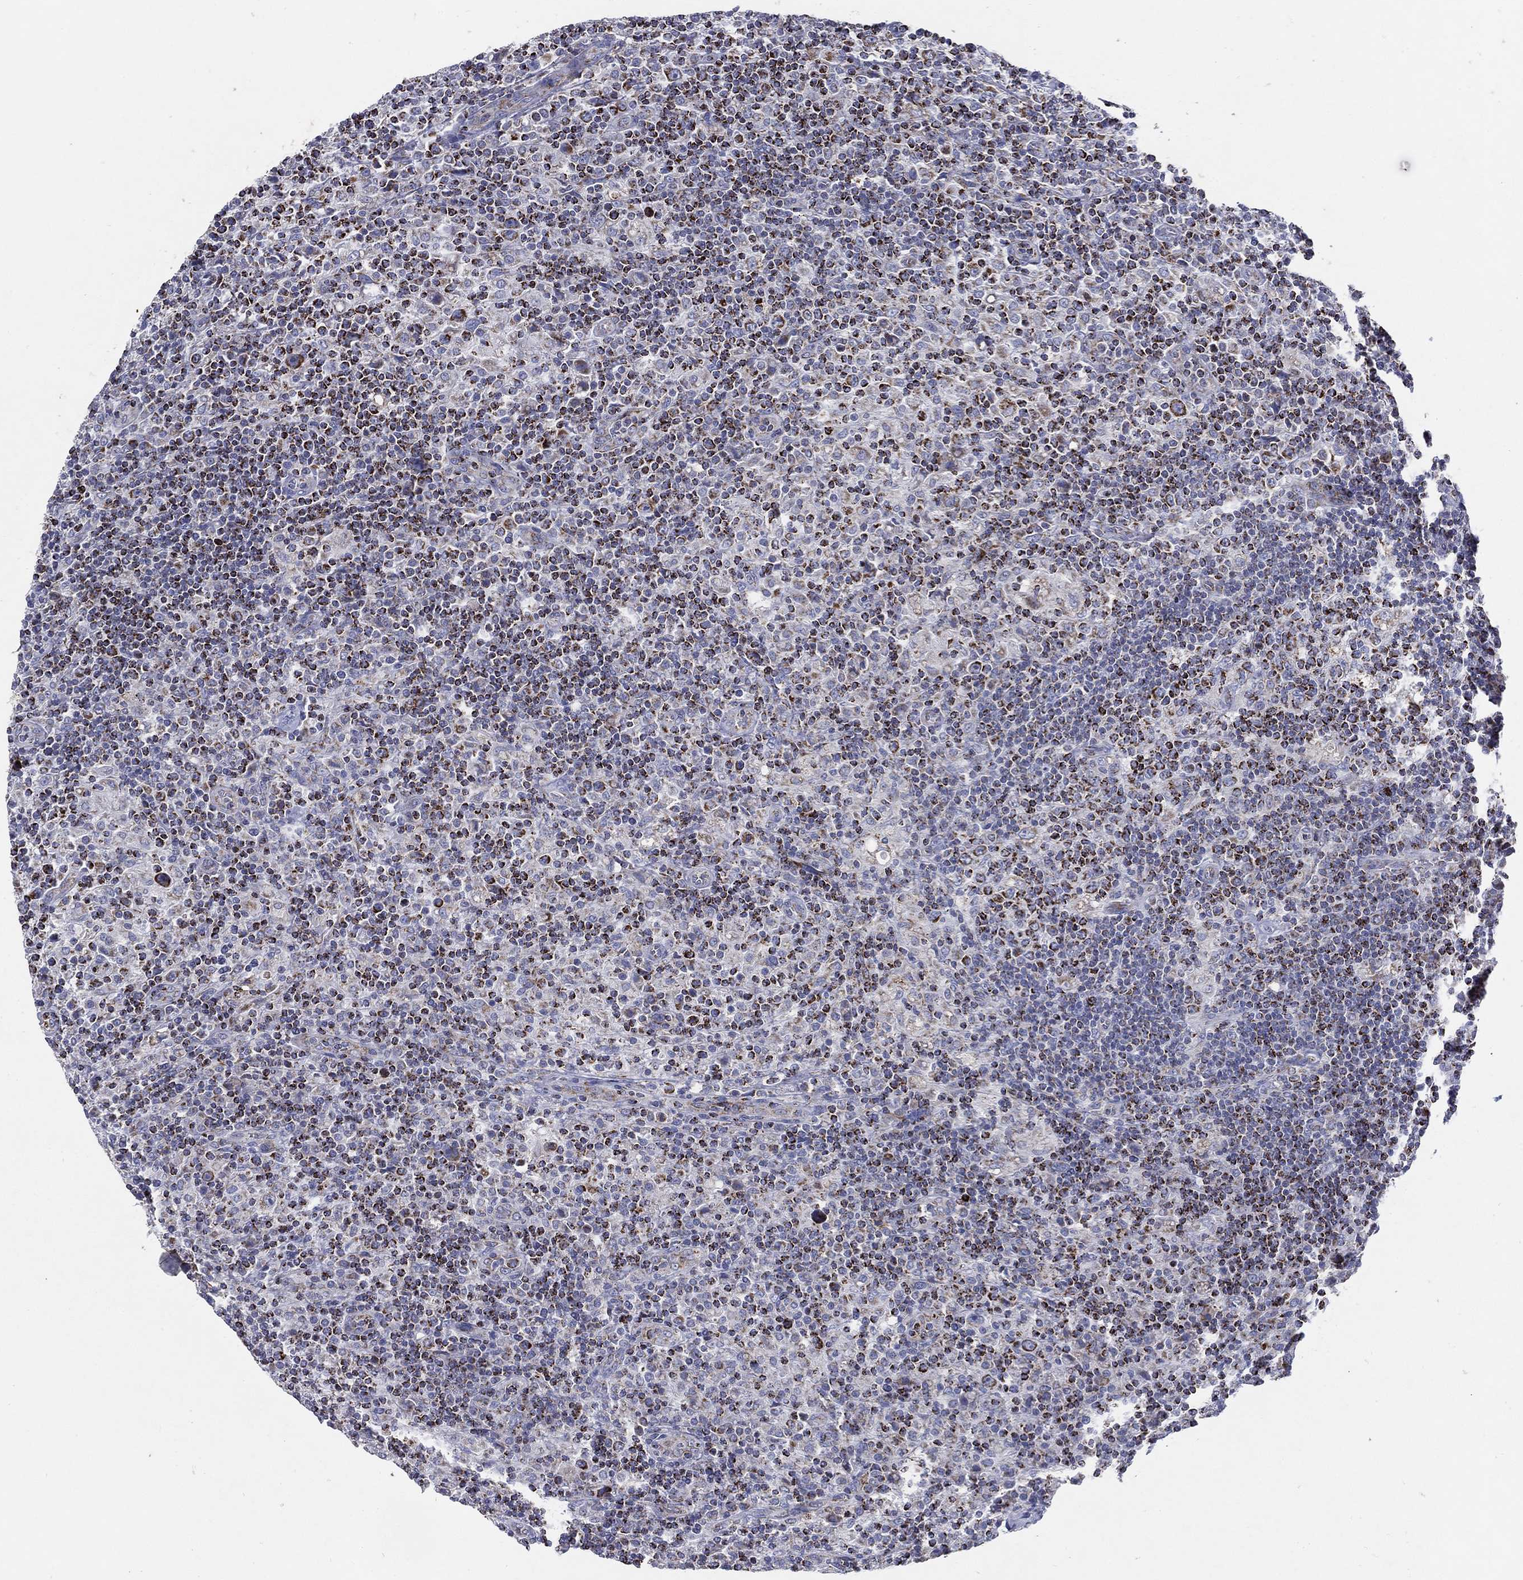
{"staining": {"intensity": "moderate", "quantity": "25%-75%", "location": "cytoplasmic/membranous"}, "tissue": "lymphoma", "cell_type": "Tumor cells", "image_type": "cancer", "snomed": [{"axis": "morphology", "description": "Hodgkin's disease, NOS"}, {"axis": "topography", "description": "Lymph node"}], "caption": "This photomicrograph exhibits immunohistochemistry staining of lymphoma, with medium moderate cytoplasmic/membranous positivity in approximately 25%-75% of tumor cells.", "gene": "SFXN1", "patient": {"sex": "male", "age": 70}}